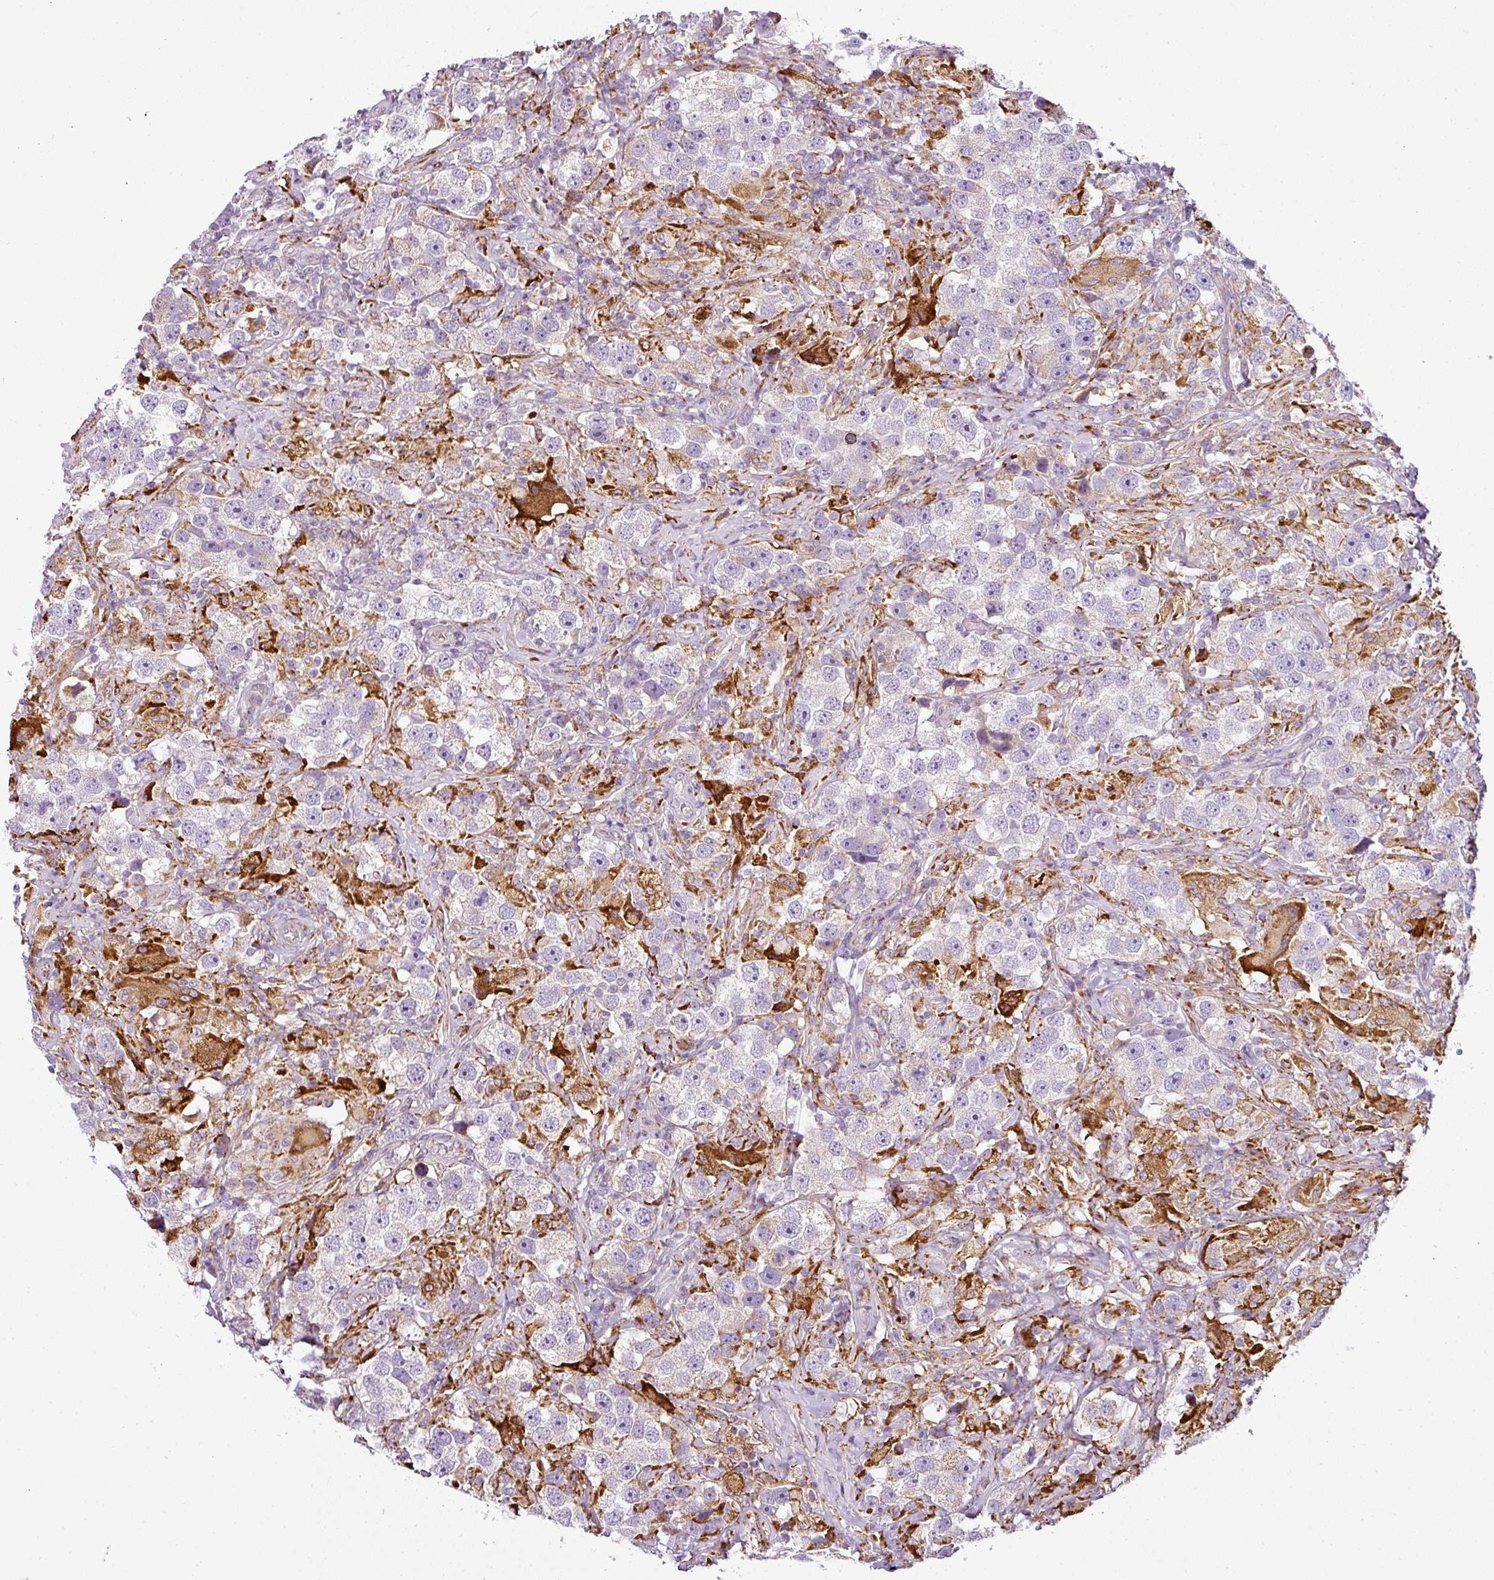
{"staining": {"intensity": "negative", "quantity": "none", "location": "none"}, "tissue": "testis cancer", "cell_type": "Tumor cells", "image_type": "cancer", "snomed": [{"axis": "morphology", "description": "Seminoma, NOS"}, {"axis": "topography", "description": "Testis"}], "caption": "This is a photomicrograph of IHC staining of testis cancer (seminoma), which shows no staining in tumor cells.", "gene": "ANKRD18A", "patient": {"sex": "male", "age": 49}}